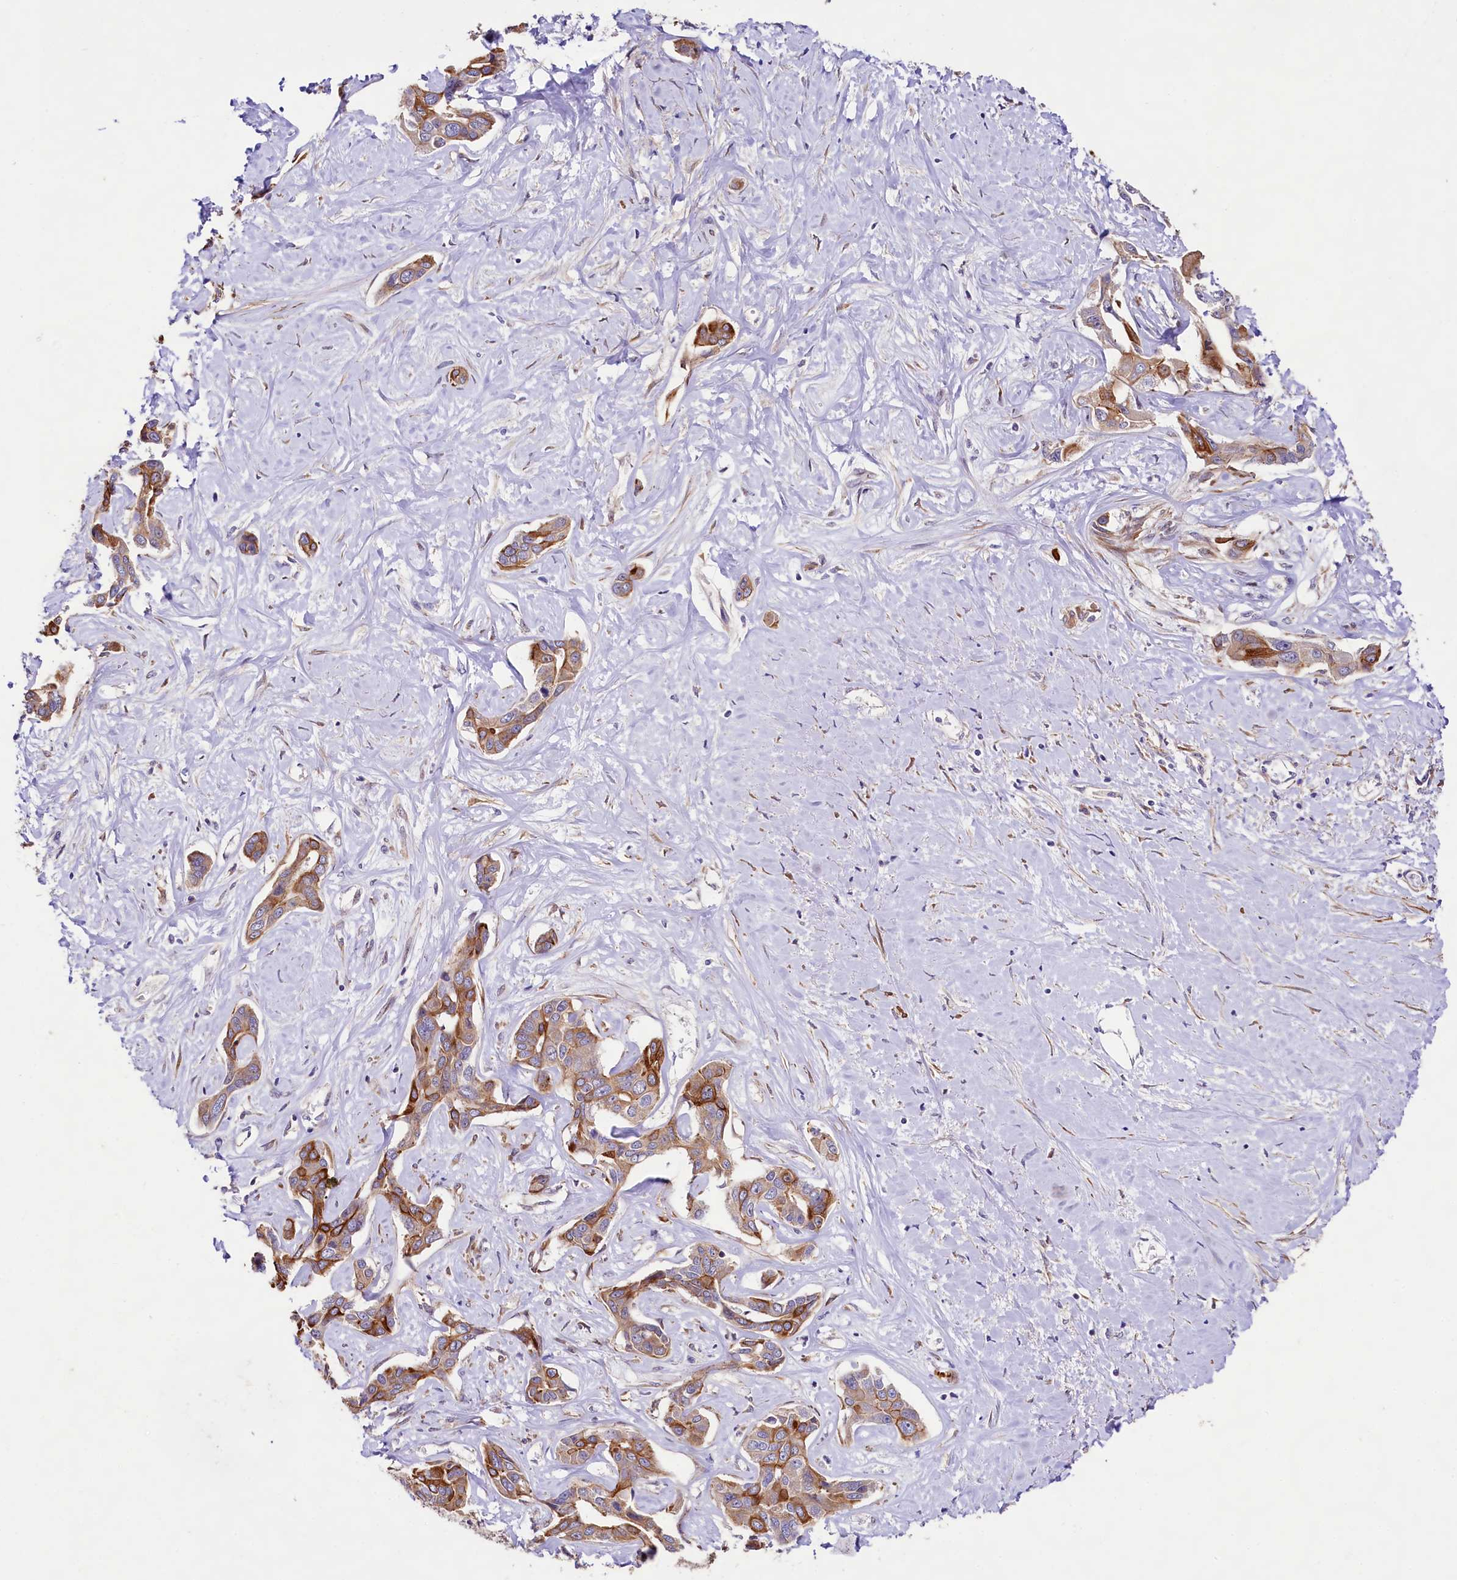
{"staining": {"intensity": "moderate", "quantity": ">75%", "location": "cytoplasmic/membranous"}, "tissue": "liver cancer", "cell_type": "Tumor cells", "image_type": "cancer", "snomed": [{"axis": "morphology", "description": "Cholangiocarcinoma"}, {"axis": "topography", "description": "Liver"}], "caption": "This micrograph shows IHC staining of liver cancer (cholangiocarcinoma), with medium moderate cytoplasmic/membranous expression in about >75% of tumor cells.", "gene": "VPS11", "patient": {"sex": "male", "age": 59}}